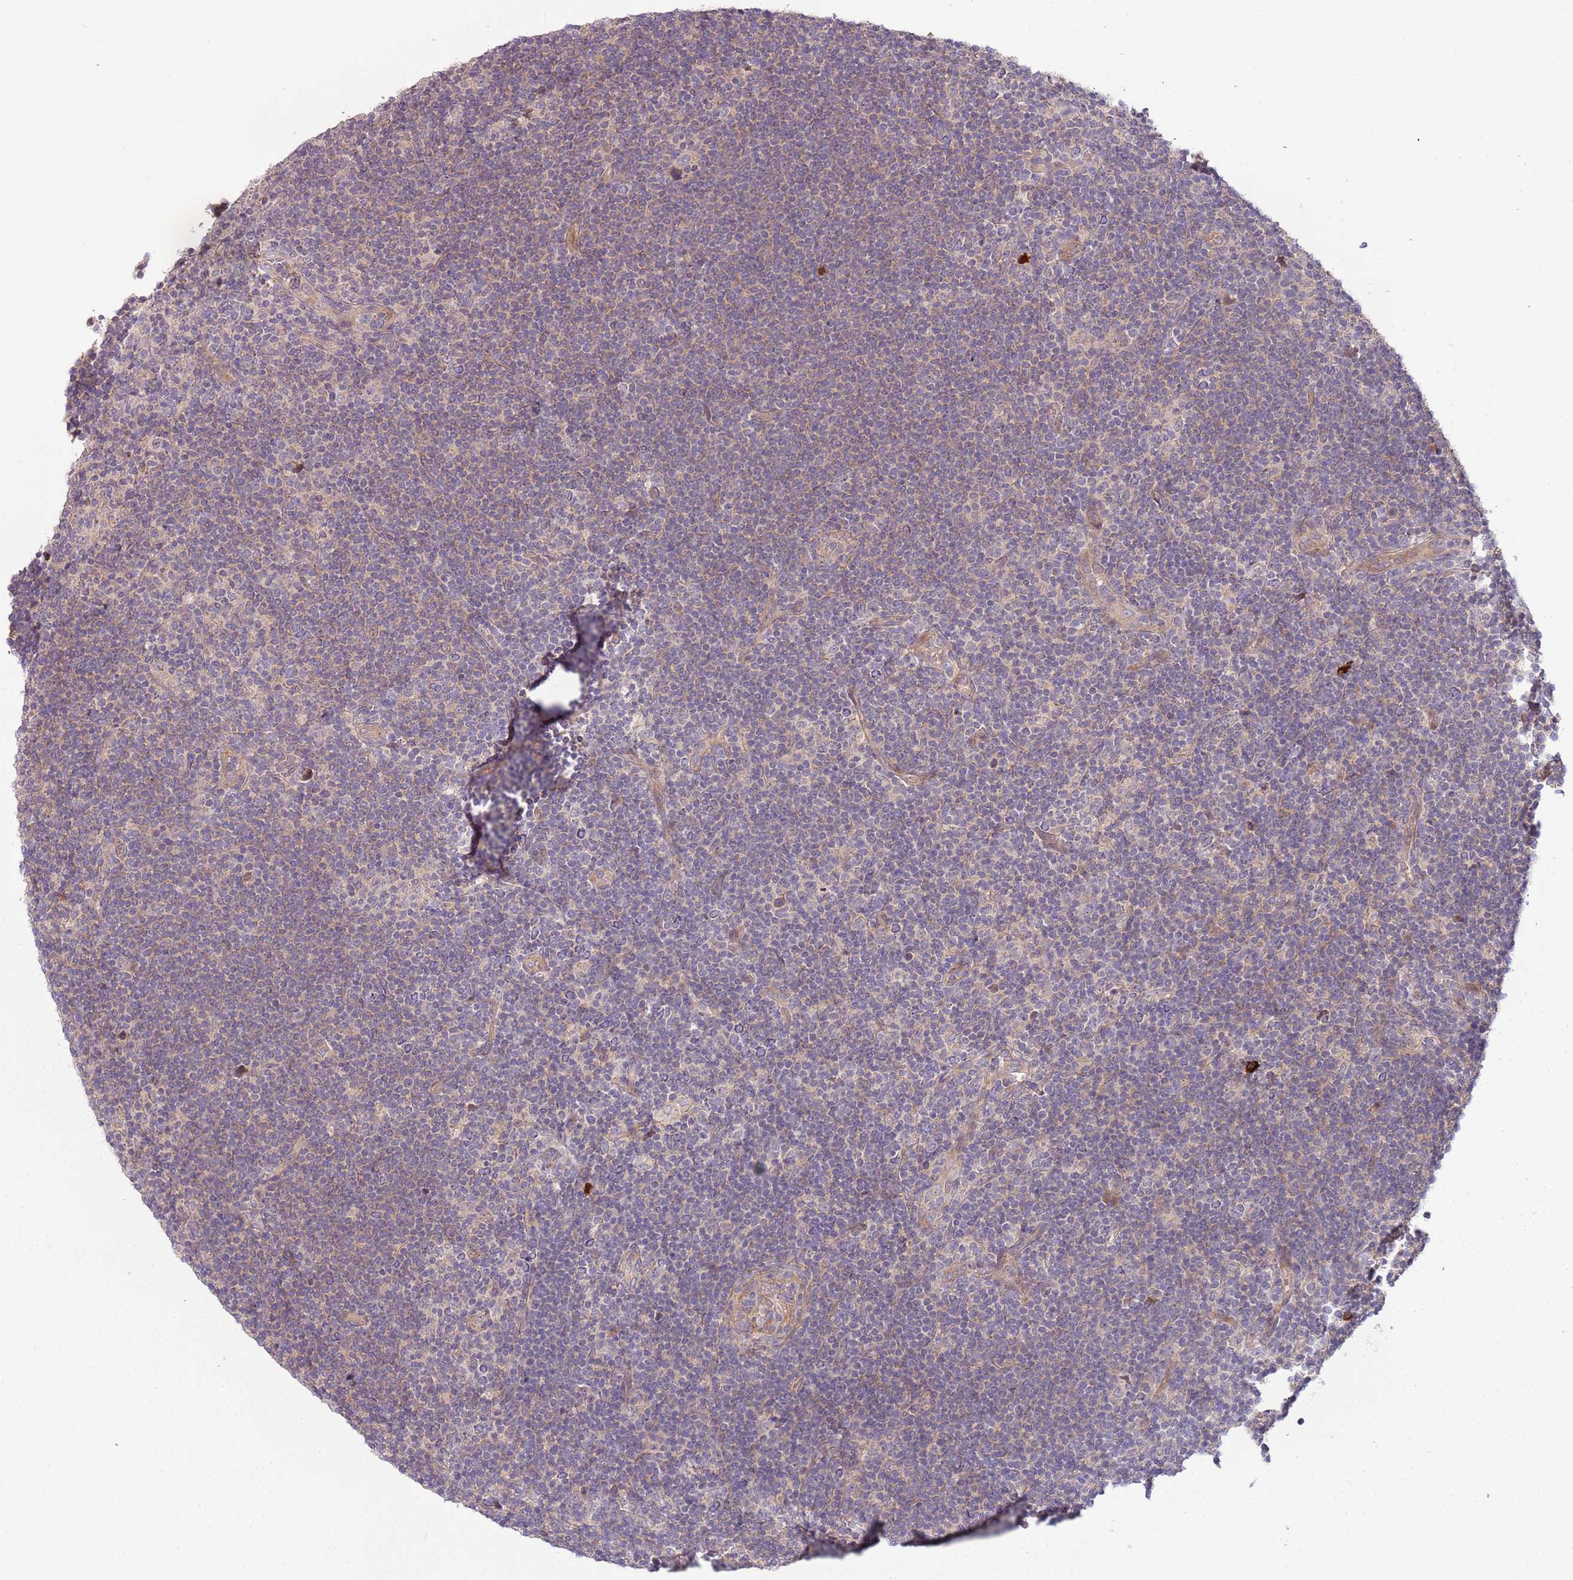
{"staining": {"intensity": "negative", "quantity": "none", "location": "none"}, "tissue": "lymphoma", "cell_type": "Tumor cells", "image_type": "cancer", "snomed": [{"axis": "morphology", "description": "Hodgkin's disease, NOS"}, {"axis": "topography", "description": "Lymph node"}], "caption": "Photomicrograph shows no significant protein expression in tumor cells of Hodgkin's disease. The staining was performed using DAB (3,3'-diaminobenzidine) to visualize the protein expression in brown, while the nuclei were stained in blue with hematoxylin (Magnification: 20x).", "gene": "RNF128", "patient": {"sex": "female", "age": 57}}